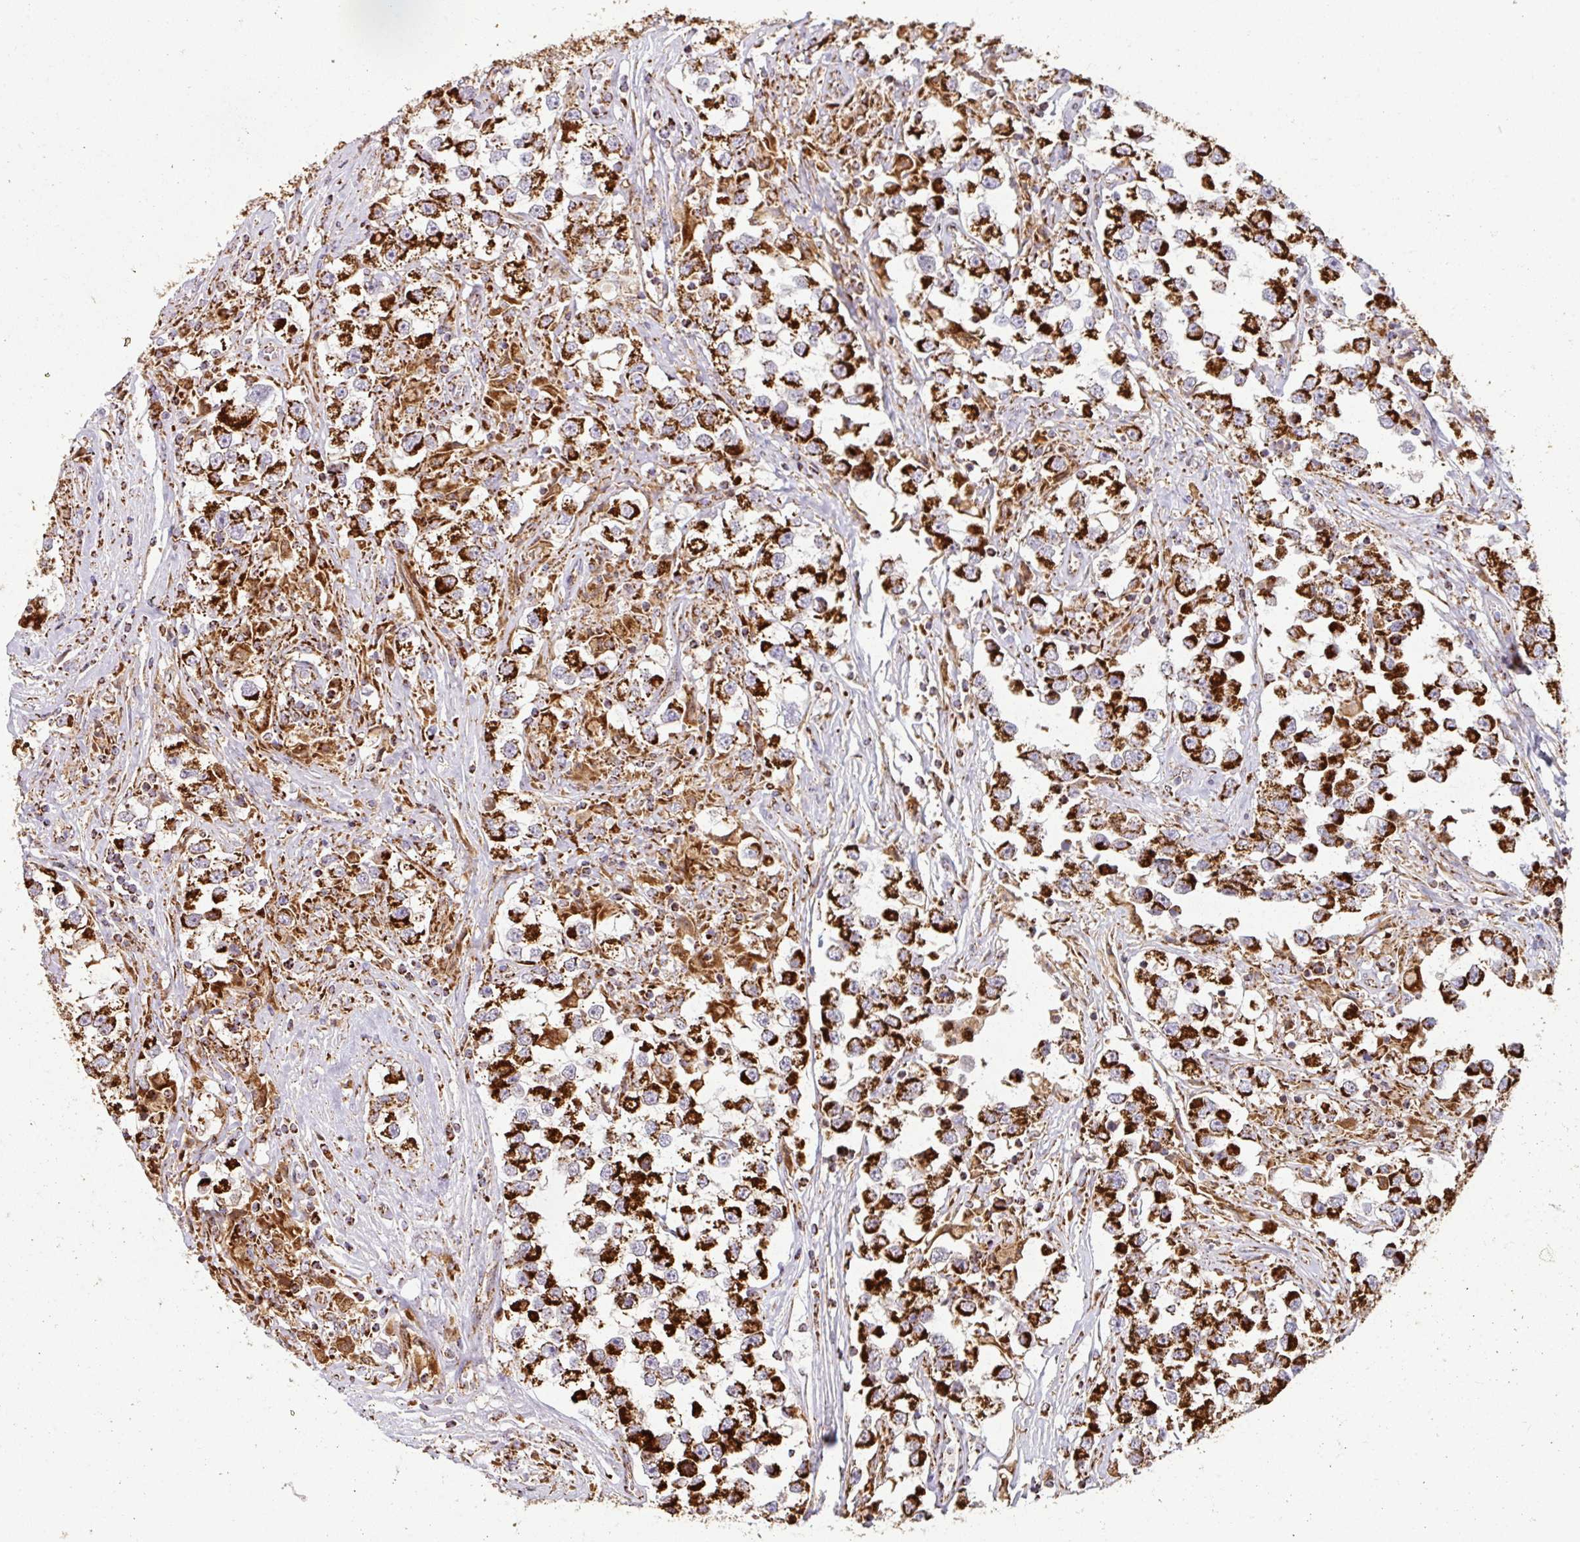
{"staining": {"intensity": "strong", "quantity": ">75%", "location": "cytoplasmic/membranous"}, "tissue": "testis cancer", "cell_type": "Tumor cells", "image_type": "cancer", "snomed": [{"axis": "morphology", "description": "Seminoma, NOS"}, {"axis": "topography", "description": "Testis"}], "caption": "The micrograph exhibits staining of testis cancer, revealing strong cytoplasmic/membranous protein staining (brown color) within tumor cells.", "gene": "TRAP1", "patient": {"sex": "male", "age": 46}}